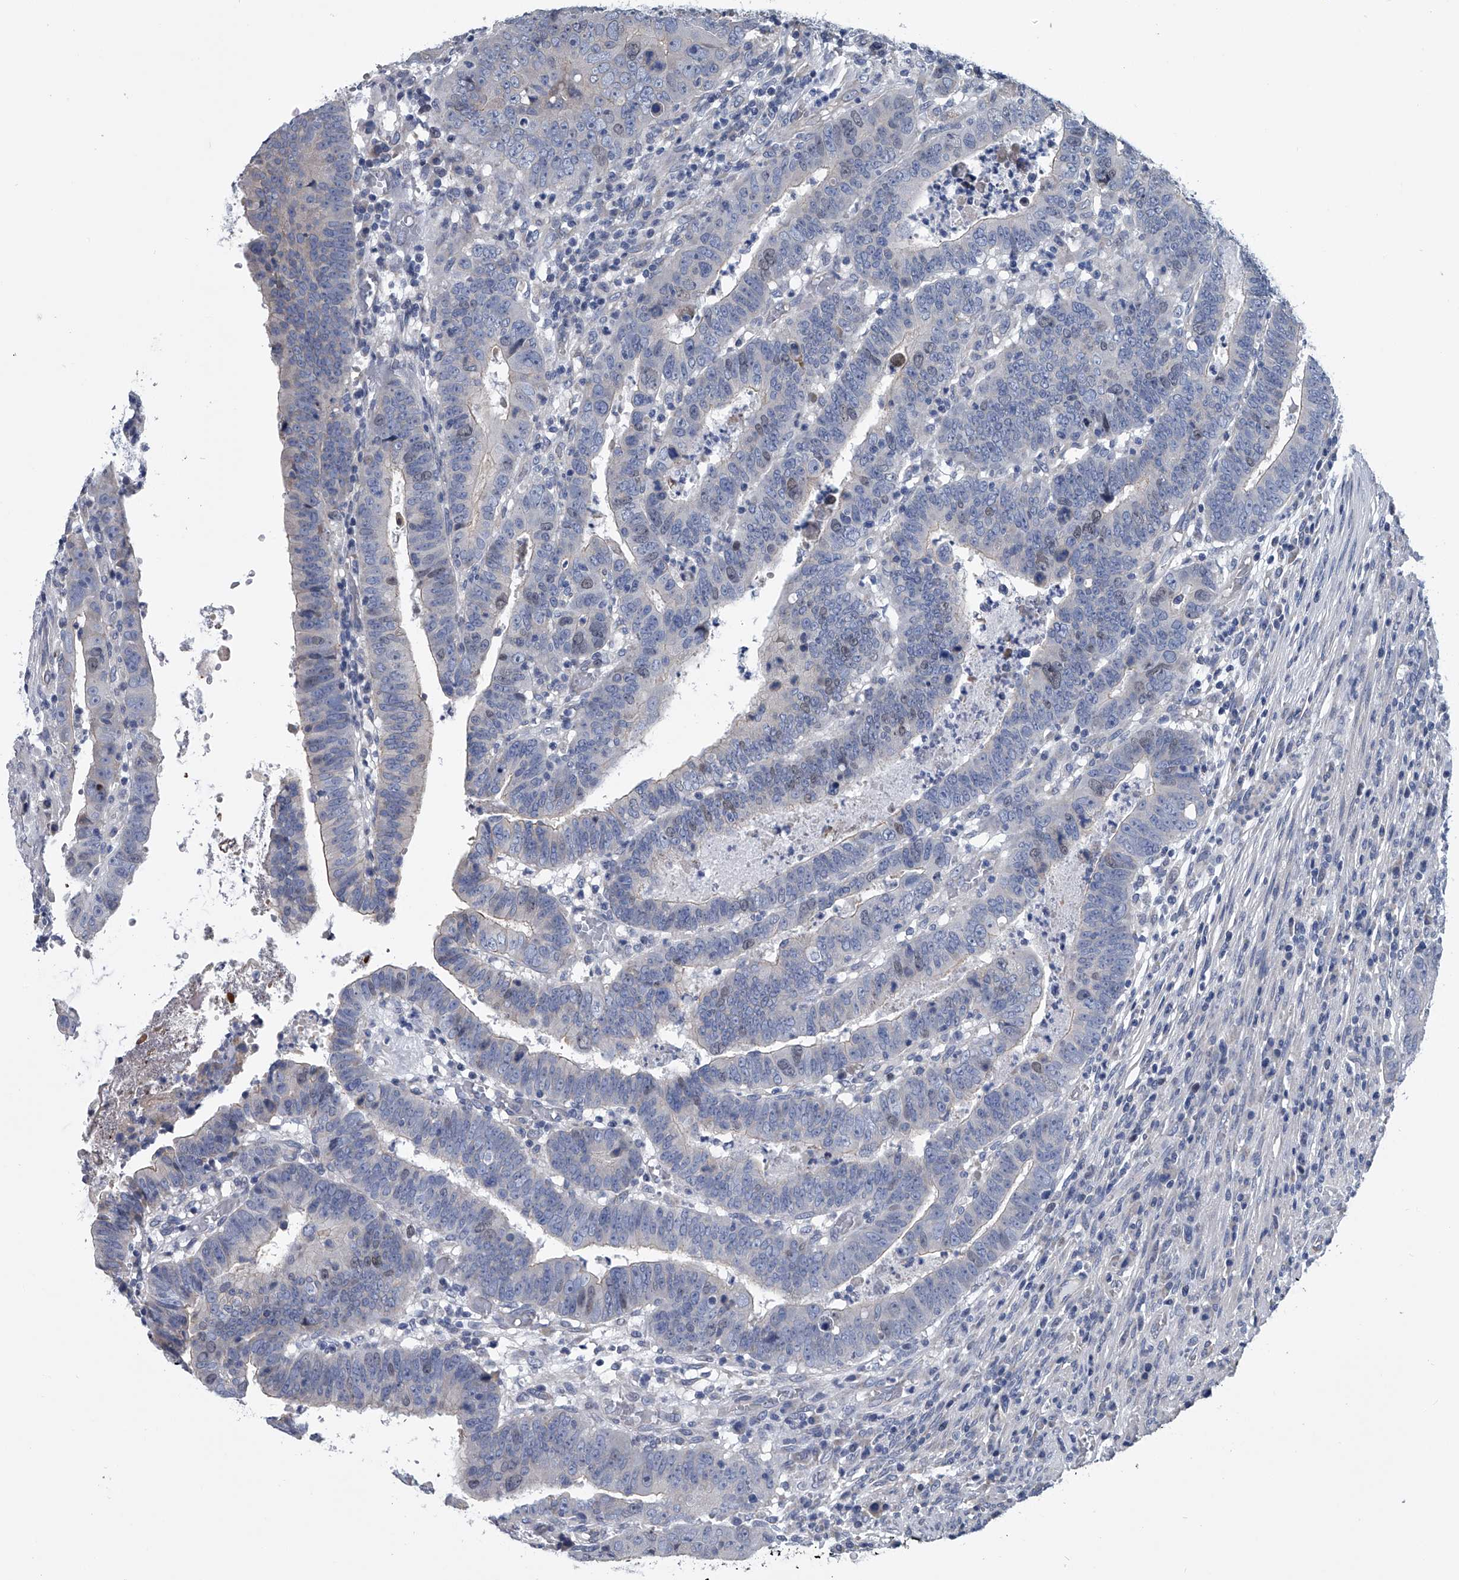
{"staining": {"intensity": "negative", "quantity": "none", "location": "none"}, "tissue": "colorectal cancer", "cell_type": "Tumor cells", "image_type": "cancer", "snomed": [{"axis": "morphology", "description": "Normal tissue, NOS"}, {"axis": "morphology", "description": "Adenocarcinoma, NOS"}, {"axis": "topography", "description": "Rectum"}], "caption": "Colorectal cancer was stained to show a protein in brown. There is no significant staining in tumor cells.", "gene": "ABCG1", "patient": {"sex": "female", "age": 65}}